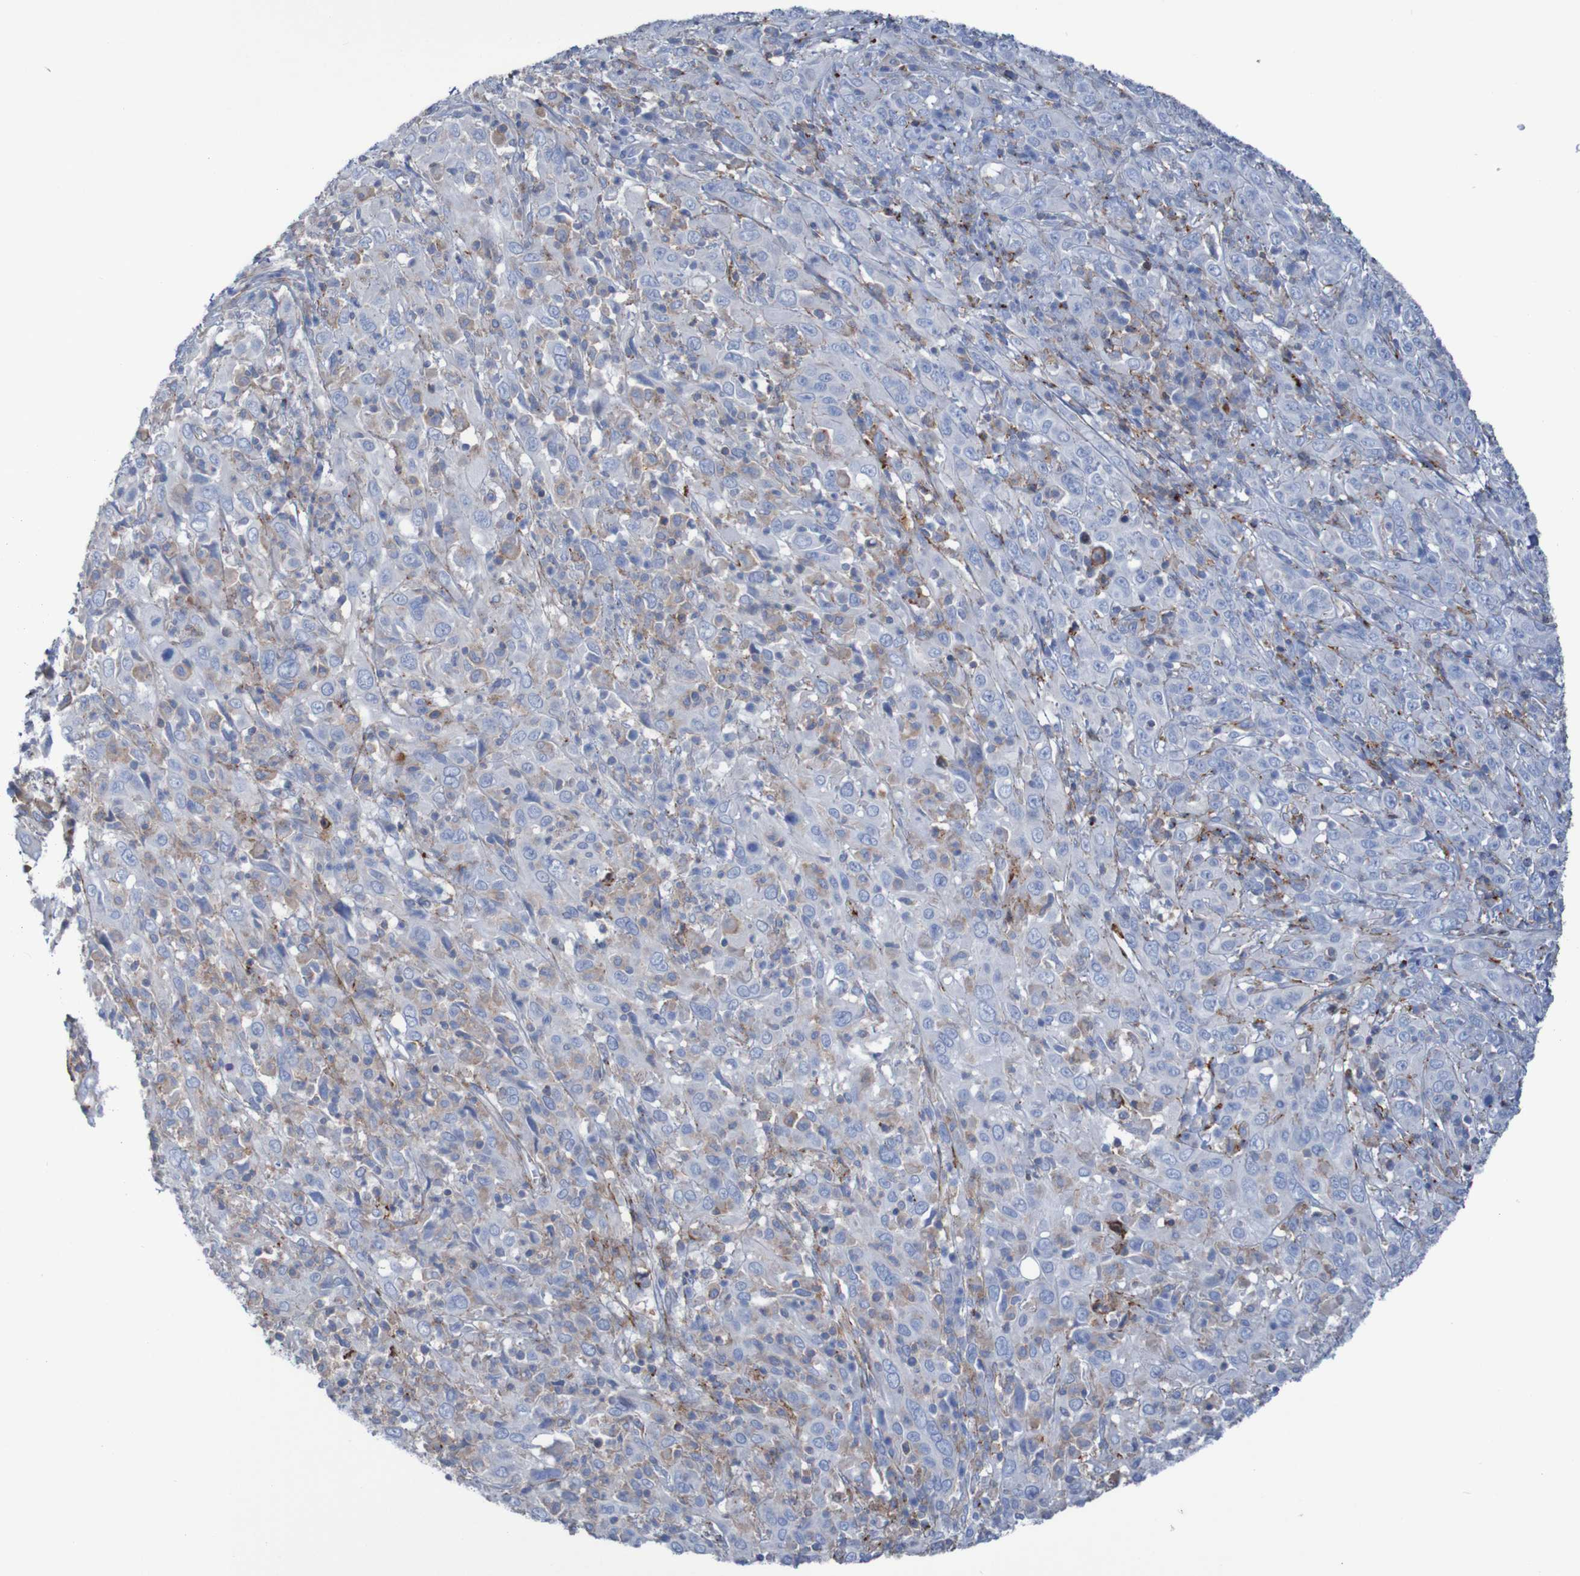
{"staining": {"intensity": "weak", "quantity": "<25%", "location": "cytoplasmic/membranous"}, "tissue": "cervical cancer", "cell_type": "Tumor cells", "image_type": "cancer", "snomed": [{"axis": "morphology", "description": "Squamous cell carcinoma, NOS"}, {"axis": "topography", "description": "Cervix"}], "caption": "A high-resolution photomicrograph shows IHC staining of squamous cell carcinoma (cervical), which reveals no significant expression in tumor cells.", "gene": "RNF182", "patient": {"sex": "female", "age": 46}}